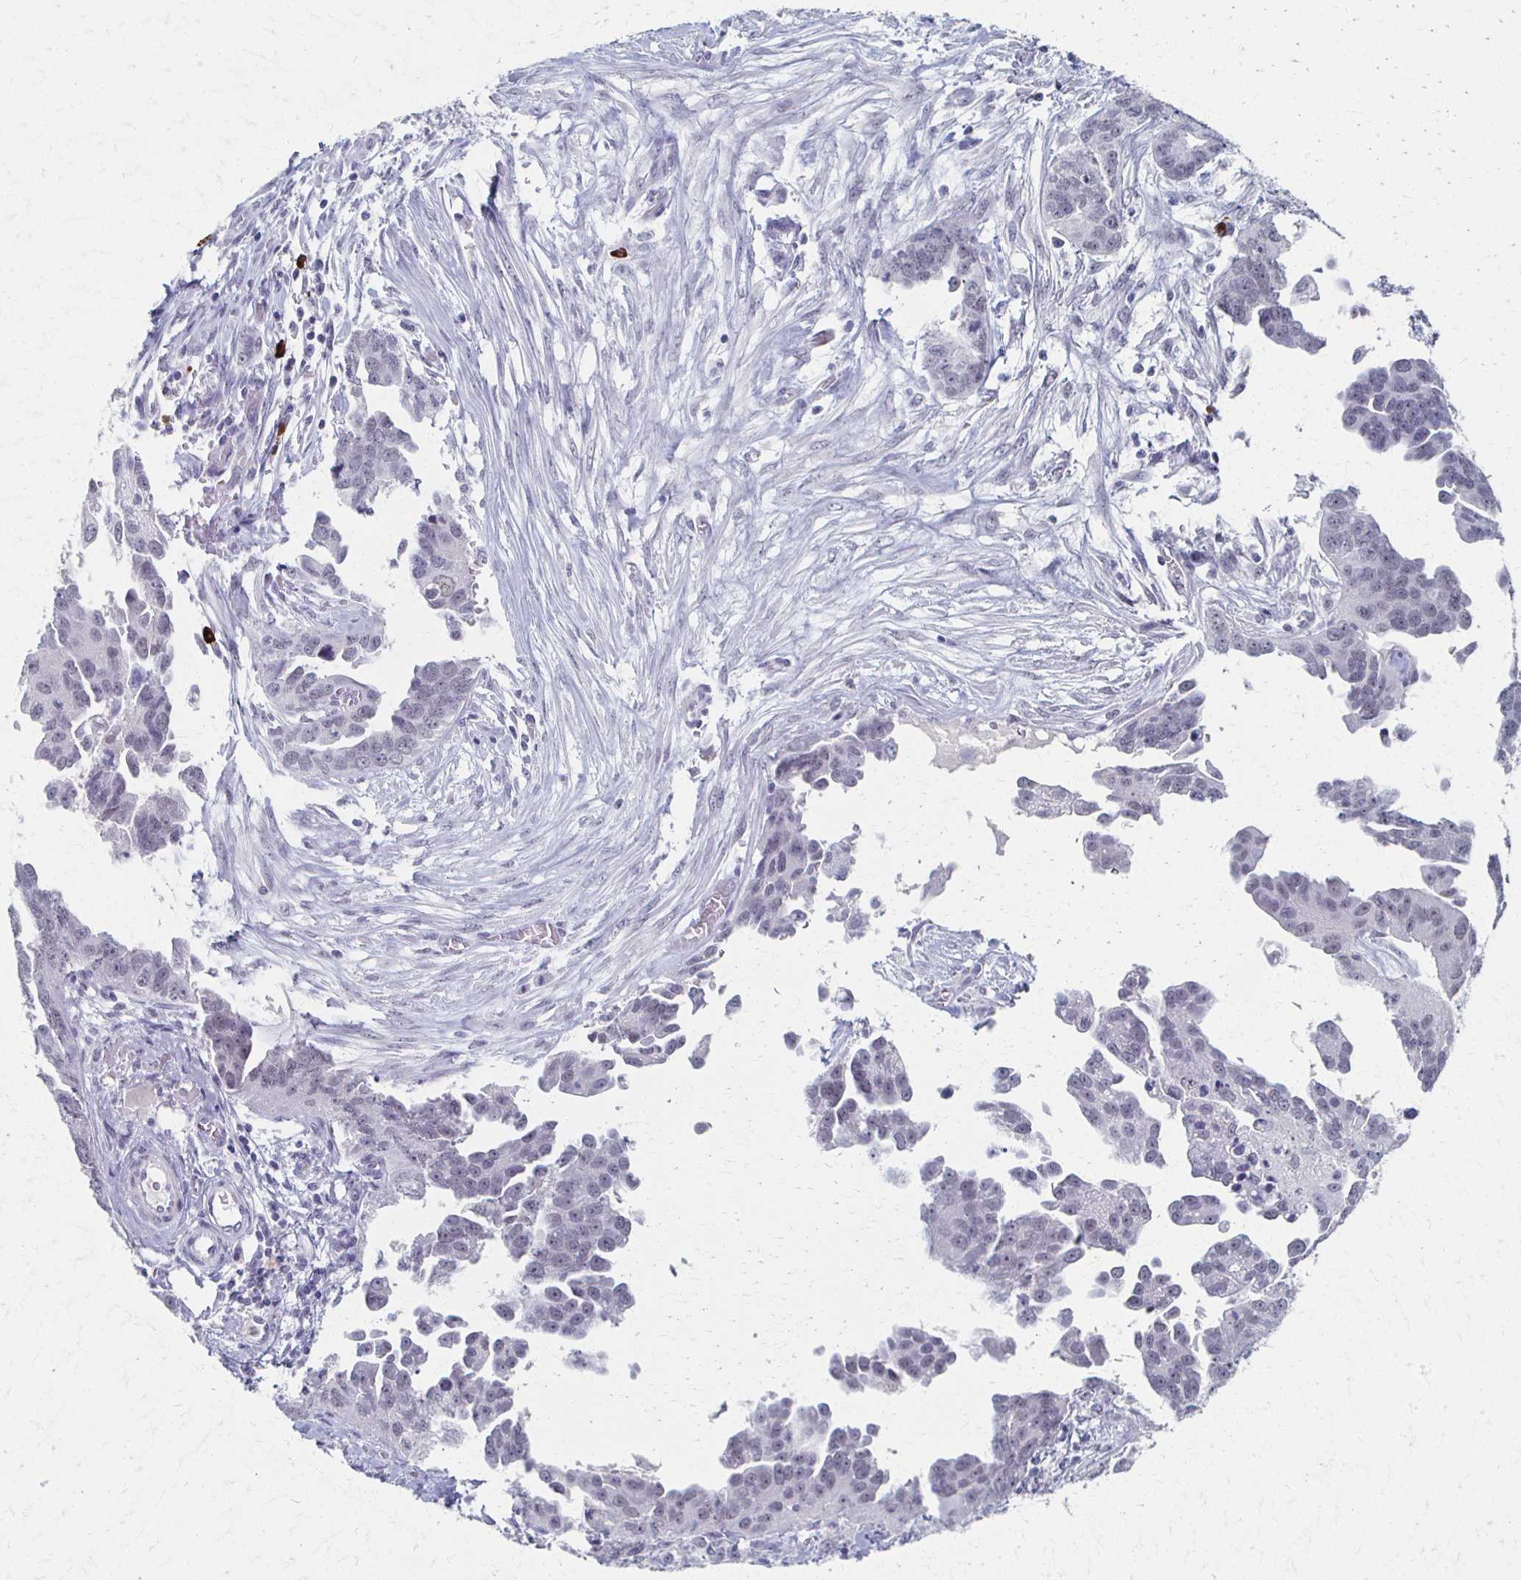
{"staining": {"intensity": "negative", "quantity": "none", "location": "none"}, "tissue": "ovarian cancer", "cell_type": "Tumor cells", "image_type": "cancer", "snomed": [{"axis": "morphology", "description": "Cystadenocarcinoma, serous, NOS"}, {"axis": "topography", "description": "Ovary"}], "caption": "Tumor cells show no significant protein positivity in ovarian cancer (serous cystadenocarcinoma).", "gene": "CXCR2", "patient": {"sex": "female", "age": 75}}